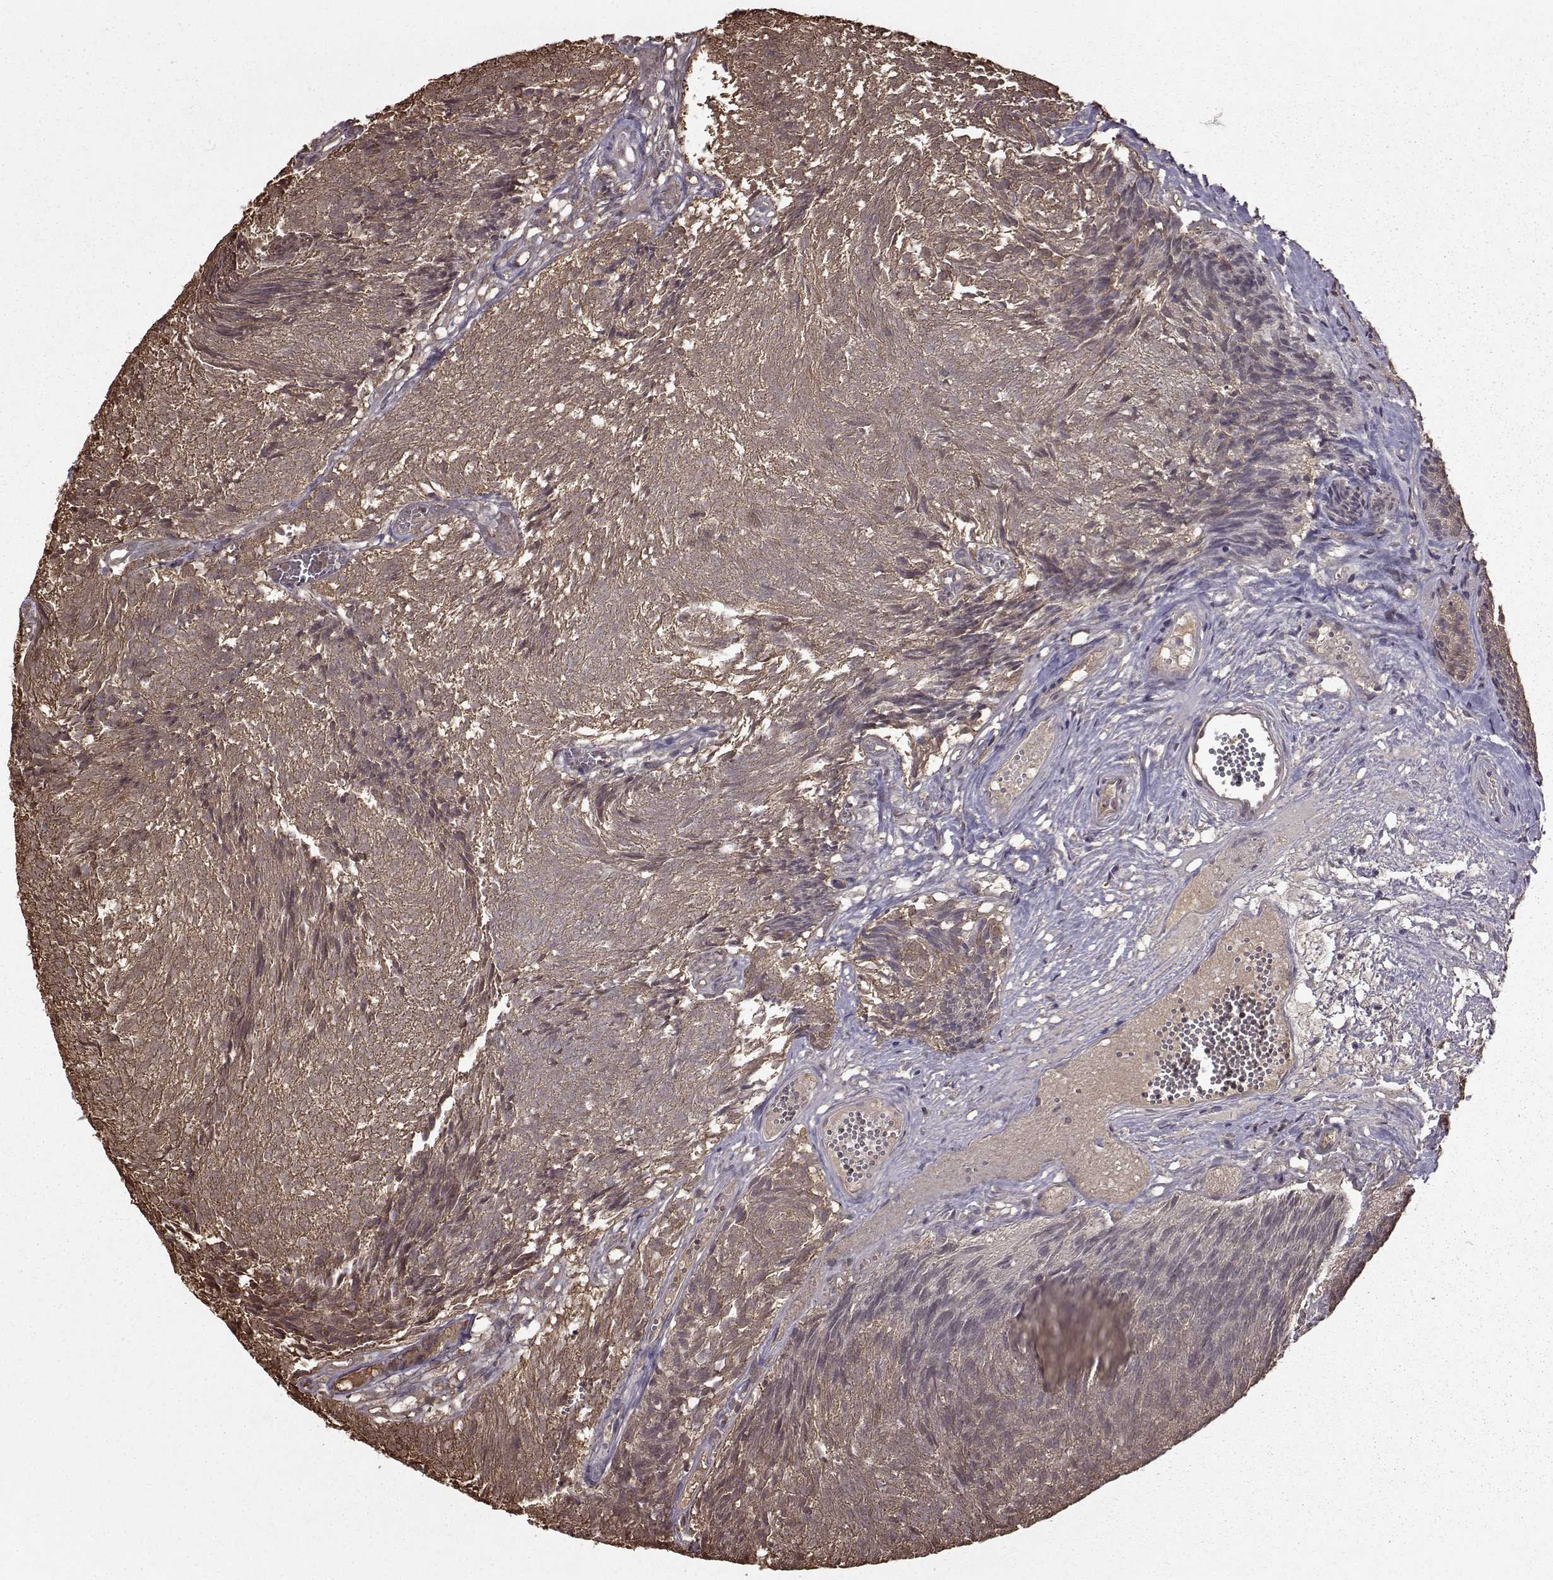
{"staining": {"intensity": "moderate", "quantity": "25%-75%", "location": "cytoplasmic/membranous"}, "tissue": "urothelial cancer", "cell_type": "Tumor cells", "image_type": "cancer", "snomed": [{"axis": "morphology", "description": "Urothelial carcinoma, Low grade"}, {"axis": "topography", "description": "Urinary bladder"}], "caption": "IHC image of neoplastic tissue: human urothelial cancer stained using immunohistochemistry demonstrates medium levels of moderate protein expression localized specifically in the cytoplasmic/membranous of tumor cells, appearing as a cytoplasmic/membranous brown color.", "gene": "NME1-NME2", "patient": {"sex": "male", "age": 77}}